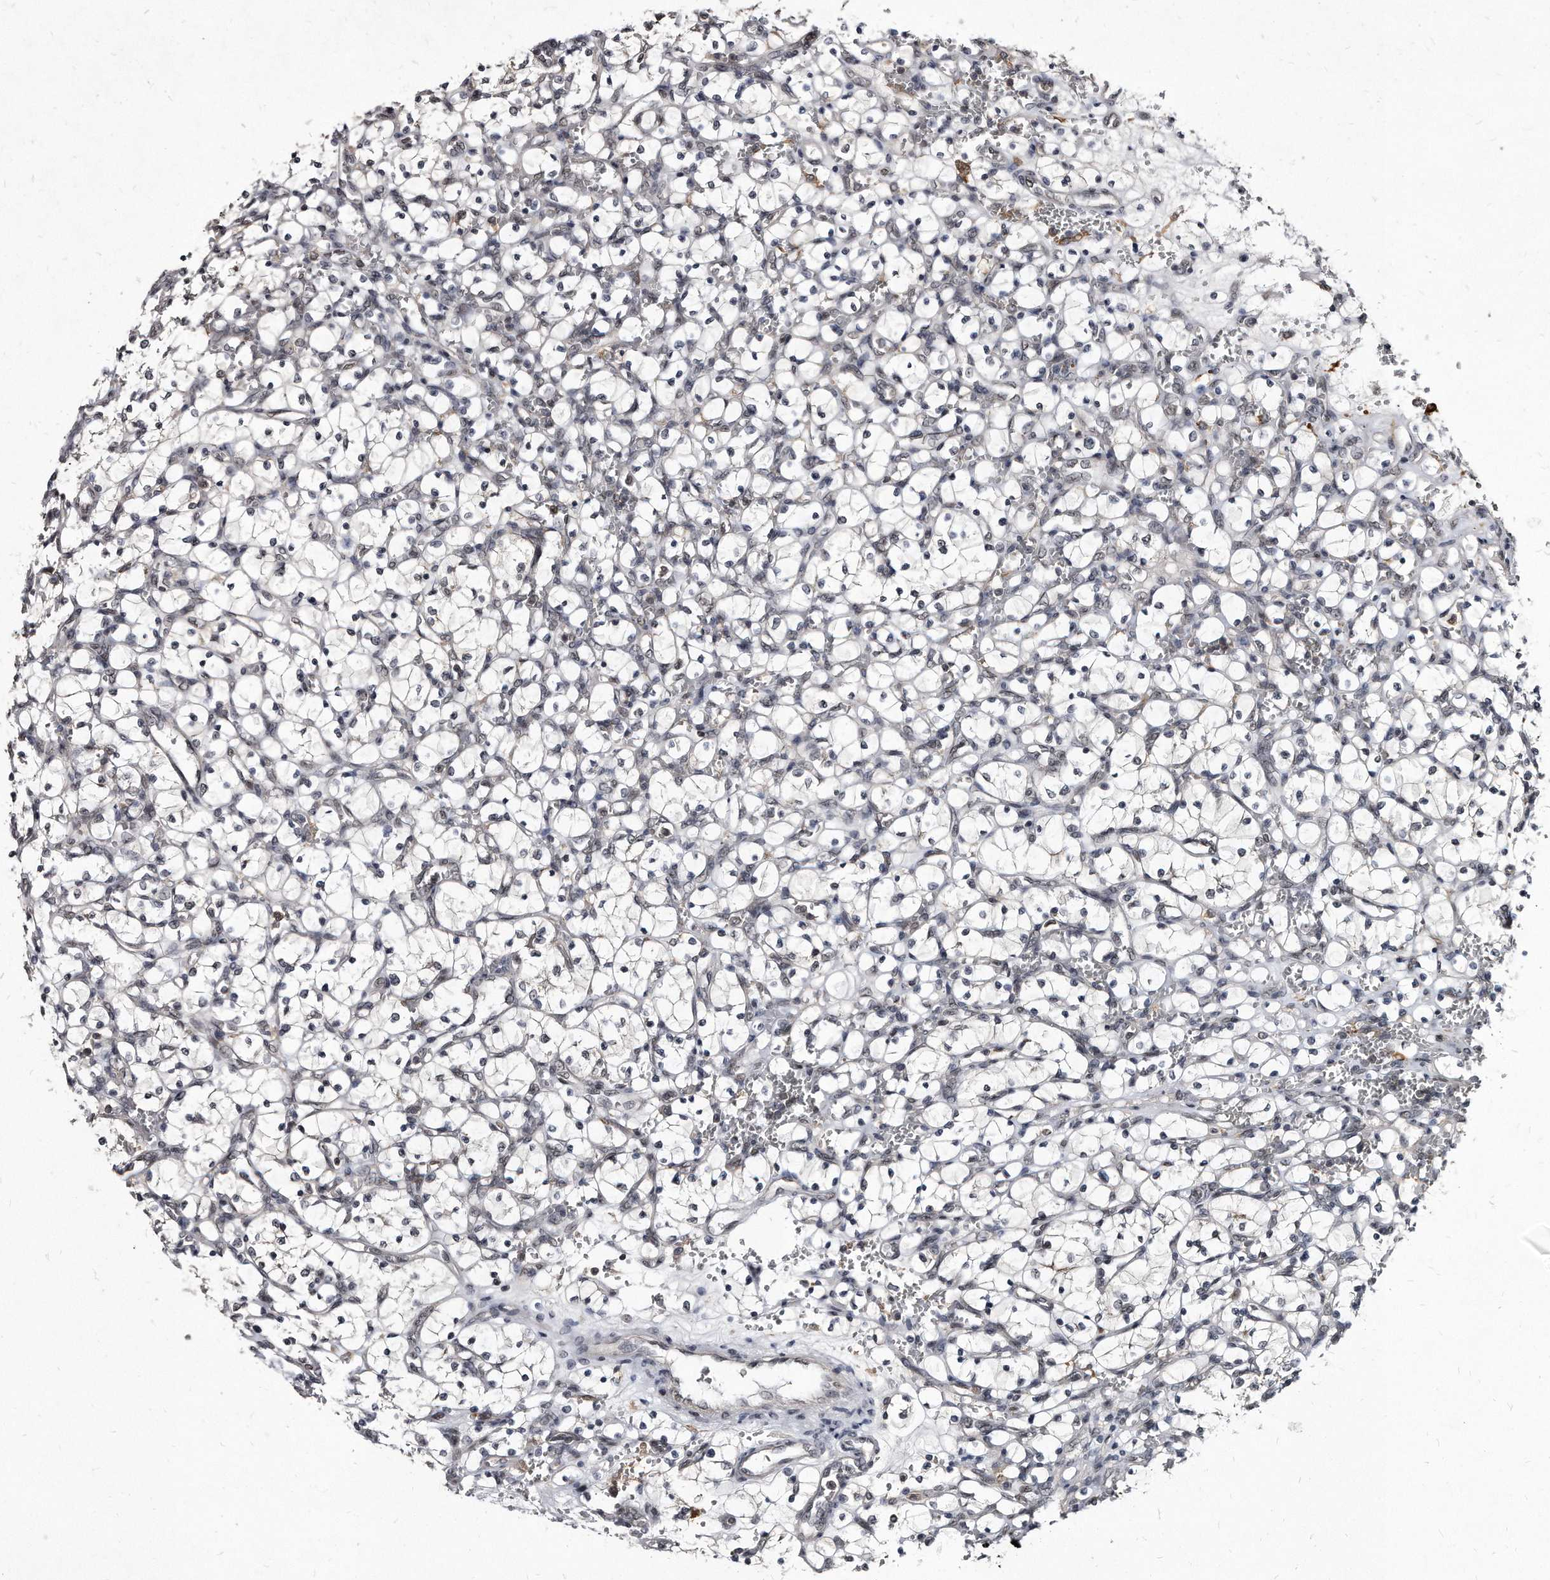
{"staining": {"intensity": "negative", "quantity": "none", "location": "none"}, "tissue": "renal cancer", "cell_type": "Tumor cells", "image_type": "cancer", "snomed": [{"axis": "morphology", "description": "Adenocarcinoma, NOS"}, {"axis": "topography", "description": "Kidney"}], "caption": "High power microscopy photomicrograph of an immunohistochemistry (IHC) photomicrograph of renal cancer (adenocarcinoma), revealing no significant staining in tumor cells.", "gene": "KLHDC3", "patient": {"sex": "female", "age": 69}}